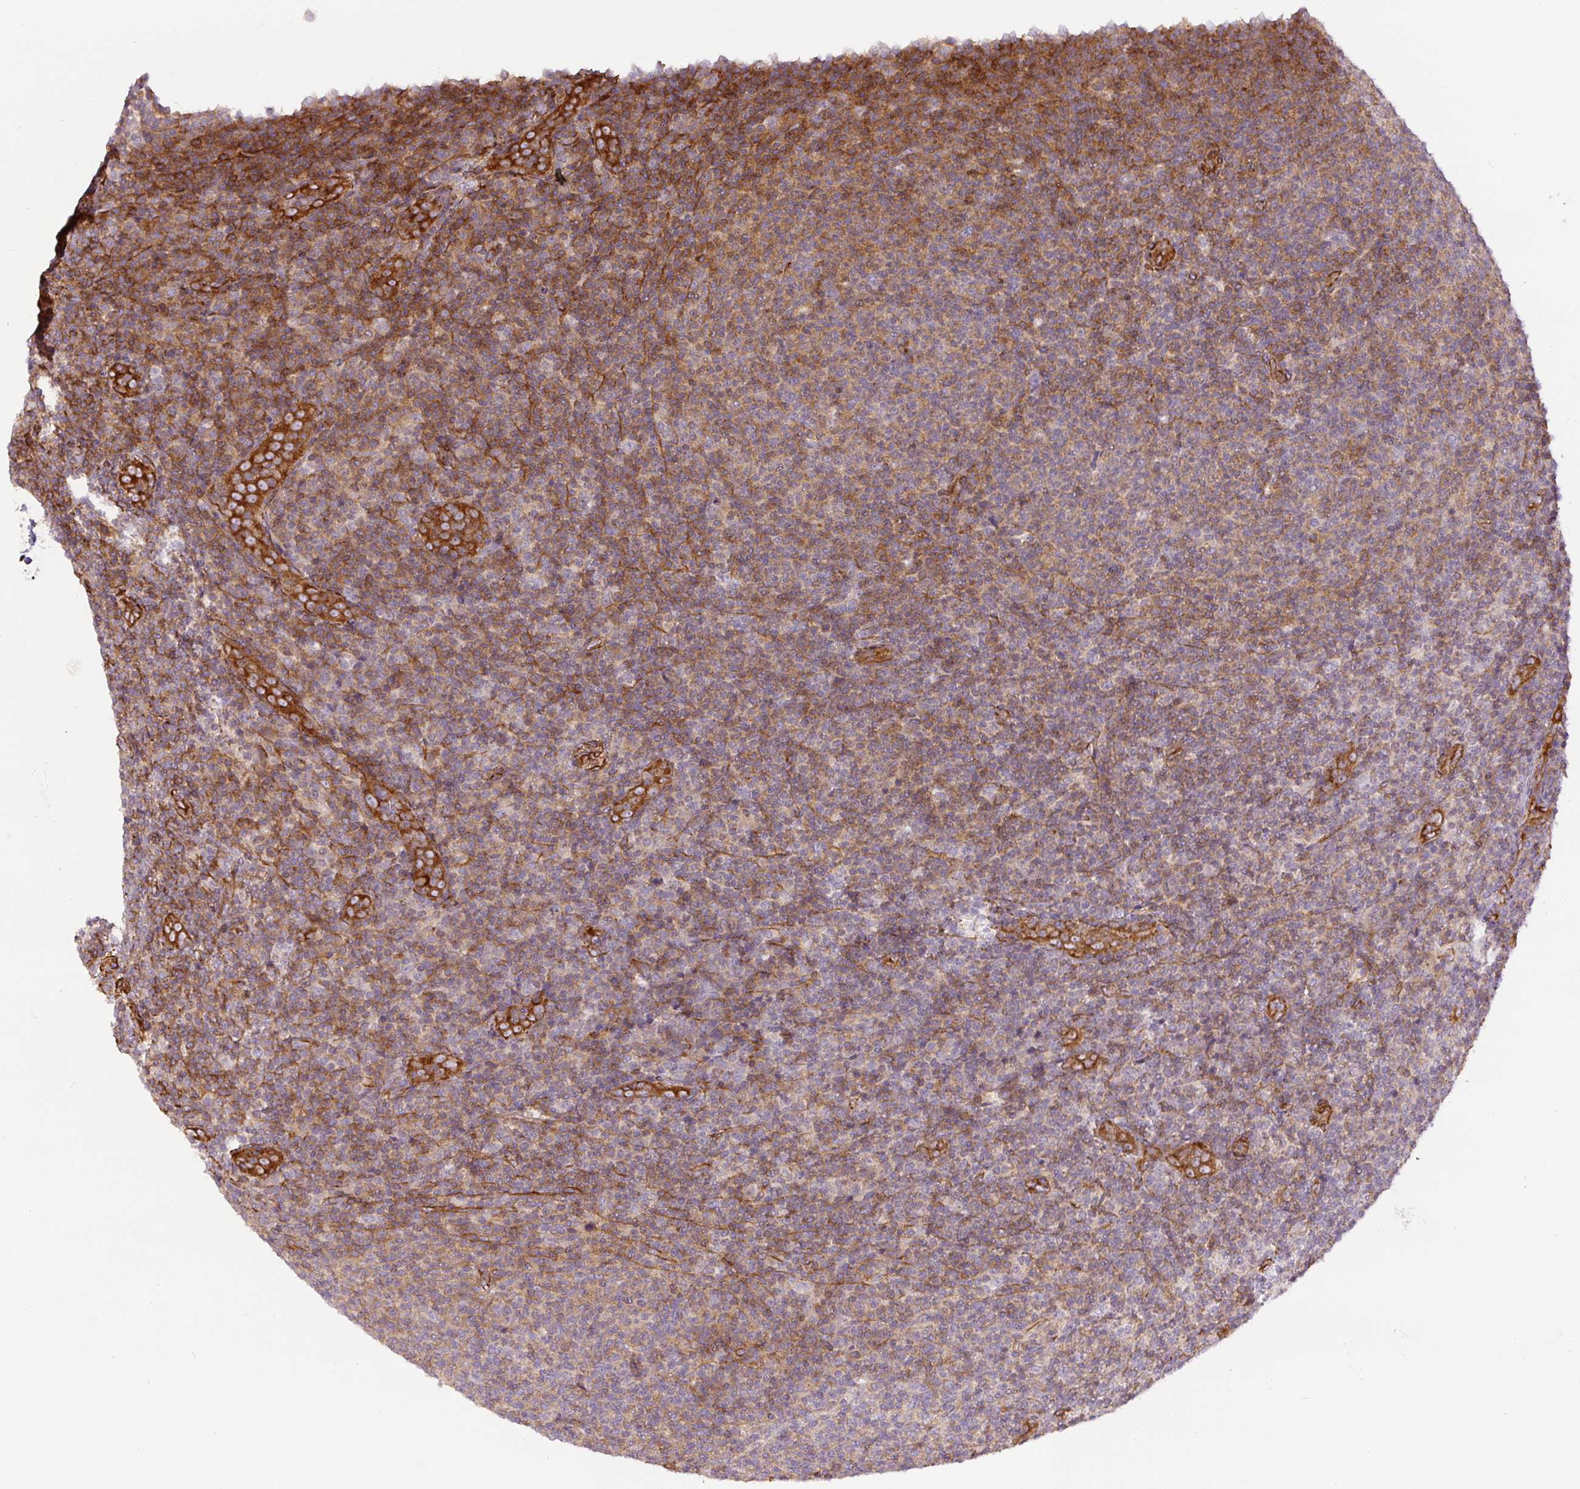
{"staining": {"intensity": "moderate", "quantity": "25%-75%", "location": "cytoplasmic/membranous"}, "tissue": "lymphoma", "cell_type": "Tumor cells", "image_type": "cancer", "snomed": [{"axis": "morphology", "description": "Malignant lymphoma, non-Hodgkin's type, Low grade"}, {"axis": "topography", "description": "Lymph node"}], "caption": "Human malignant lymphoma, non-Hodgkin's type (low-grade) stained with a protein marker displays moderate staining in tumor cells.", "gene": "MYL12A", "patient": {"sex": "male", "age": 66}}